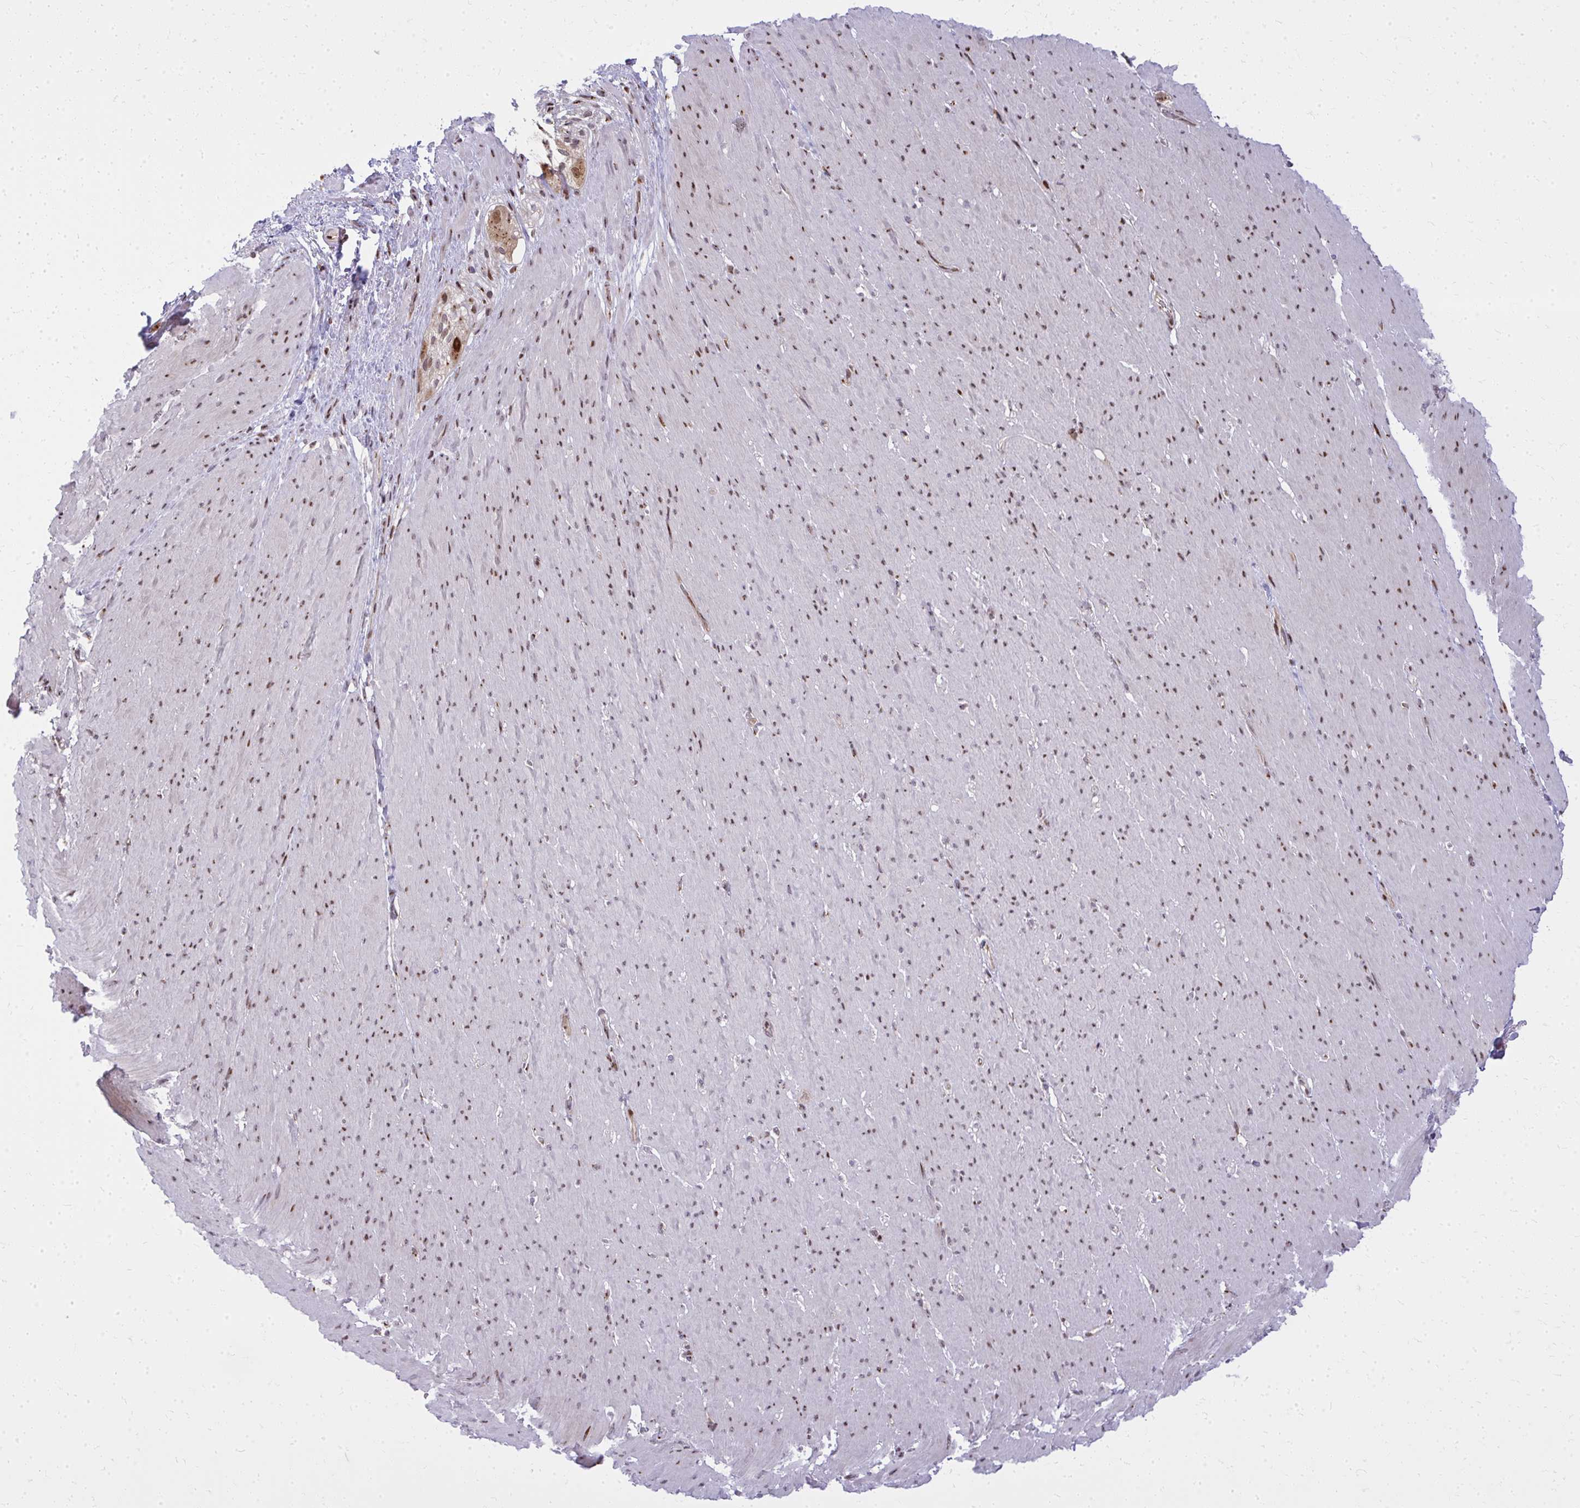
{"staining": {"intensity": "moderate", "quantity": "25%-75%", "location": "nuclear"}, "tissue": "smooth muscle", "cell_type": "Smooth muscle cells", "image_type": "normal", "snomed": [{"axis": "morphology", "description": "Normal tissue, NOS"}, {"axis": "topography", "description": "Smooth muscle"}, {"axis": "topography", "description": "Rectum"}], "caption": "Smooth muscle cells reveal moderate nuclear expression in about 25%-75% of cells in normal smooth muscle. Nuclei are stained in blue.", "gene": "PIGY", "patient": {"sex": "male", "age": 53}}